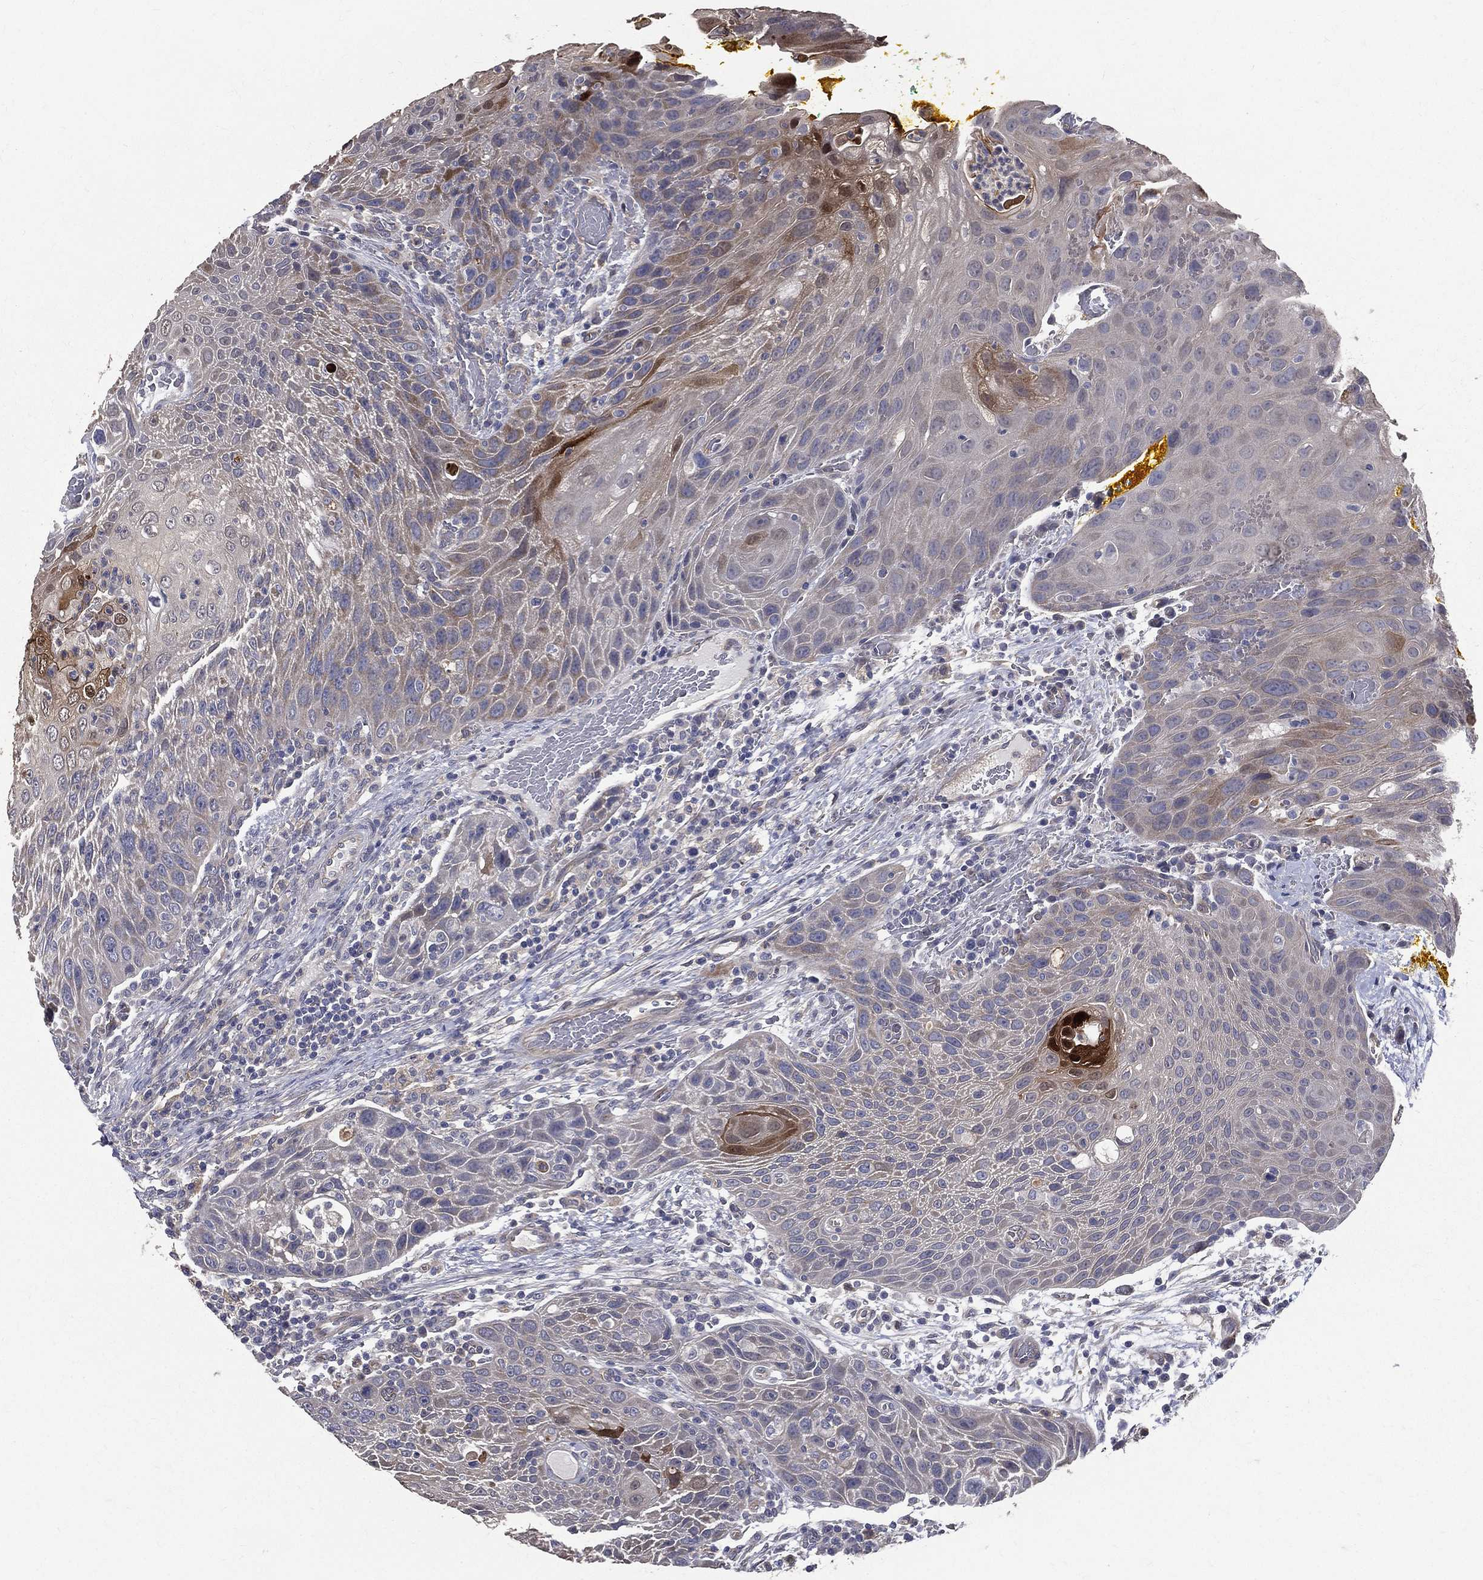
{"staining": {"intensity": "strong", "quantity": "<25%", "location": "cytoplasmic/membranous"}, "tissue": "head and neck cancer", "cell_type": "Tumor cells", "image_type": "cancer", "snomed": [{"axis": "morphology", "description": "Squamous cell carcinoma, NOS"}, {"axis": "topography", "description": "Head-Neck"}], "caption": "Immunohistochemistry (IHC) staining of head and neck cancer, which demonstrates medium levels of strong cytoplasmic/membranous positivity in about <25% of tumor cells indicating strong cytoplasmic/membranous protein staining. The staining was performed using DAB (brown) for protein detection and nuclei were counterstained in hematoxylin (blue).", "gene": "SERPINB2", "patient": {"sex": "male", "age": 69}}